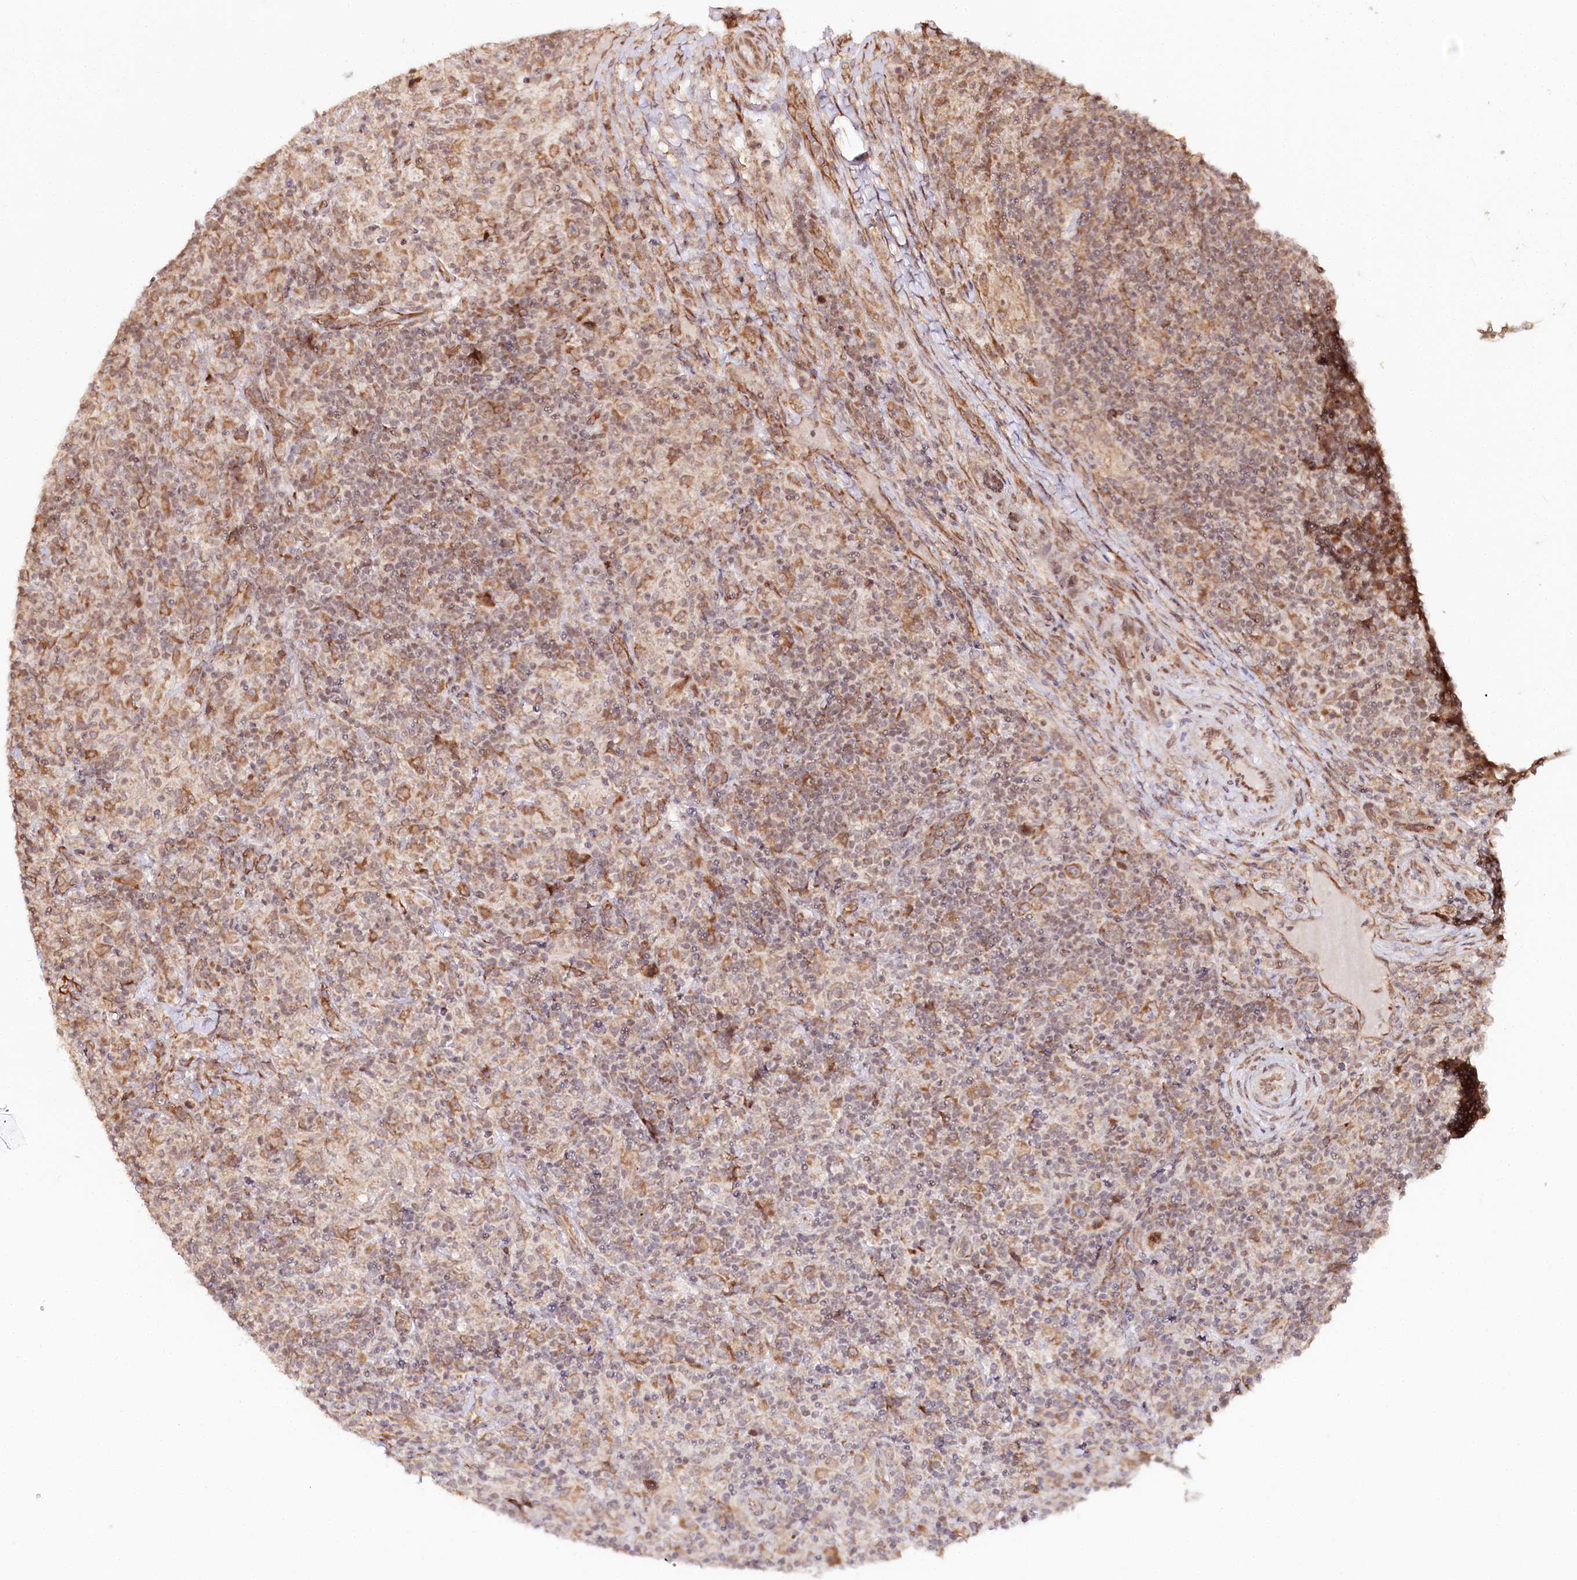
{"staining": {"intensity": "moderate", "quantity": ">75%", "location": "cytoplasmic/membranous"}, "tissue": "lymphoma", "cell_type": "Tumor cells", "image_type": "cancer", "snomed": [{"axis": "morphology", "description": "Hodgkin's disease, NOS"}, {"axis": "topography", "description": "Lymph node"}], "caption": "Immunohistochemistry photomicrograph of human lymphoma stained for a protein (brown), which demonstrates medium levels of moderate cytoplasmic/membranous staining in approximately >75% of tumor cells.", "gene": "ENSG00000144785", "patient": {"sex": "male", "age": 70}}